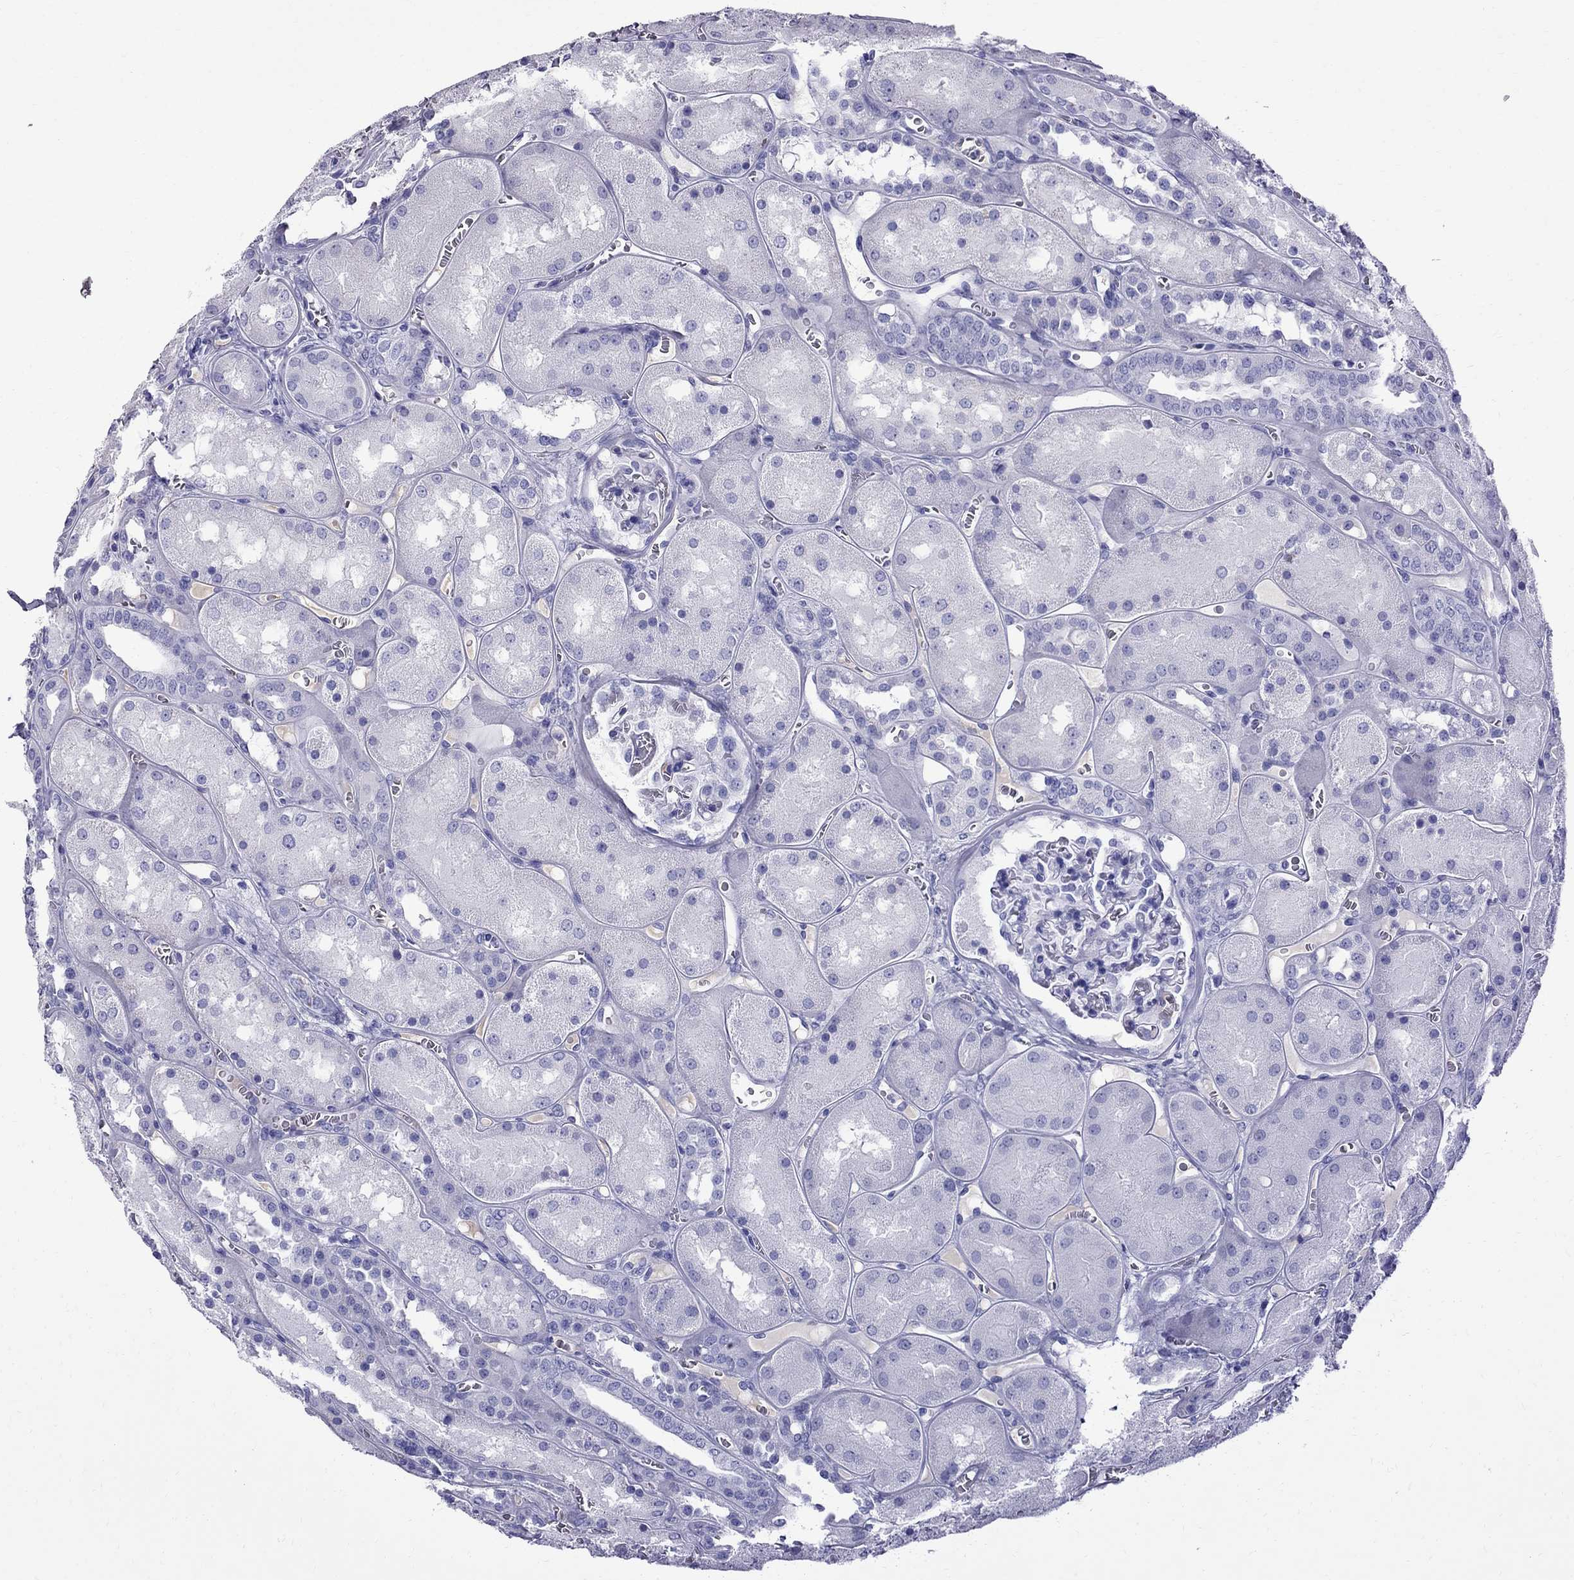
{"staining": {"intensity": "negative", "quantity": "none", "location": "none"}, "tissue": "kidney", "cell_type": "Cells in glomeruli", "image_type": "normal", "snomed": [{"axis": "morphology", "description": "Normal tissue, NOS"}, {"axis": "topography", "description": "Kidney"}], "caption": "Immunohistochemistry (IHC) micrograph of benign kidney stained for a protein (brown), which demonstrates no staining in cells in glomeruli.", "gene": "SCART1", "patient": {"sex": "male", "age": 73}}